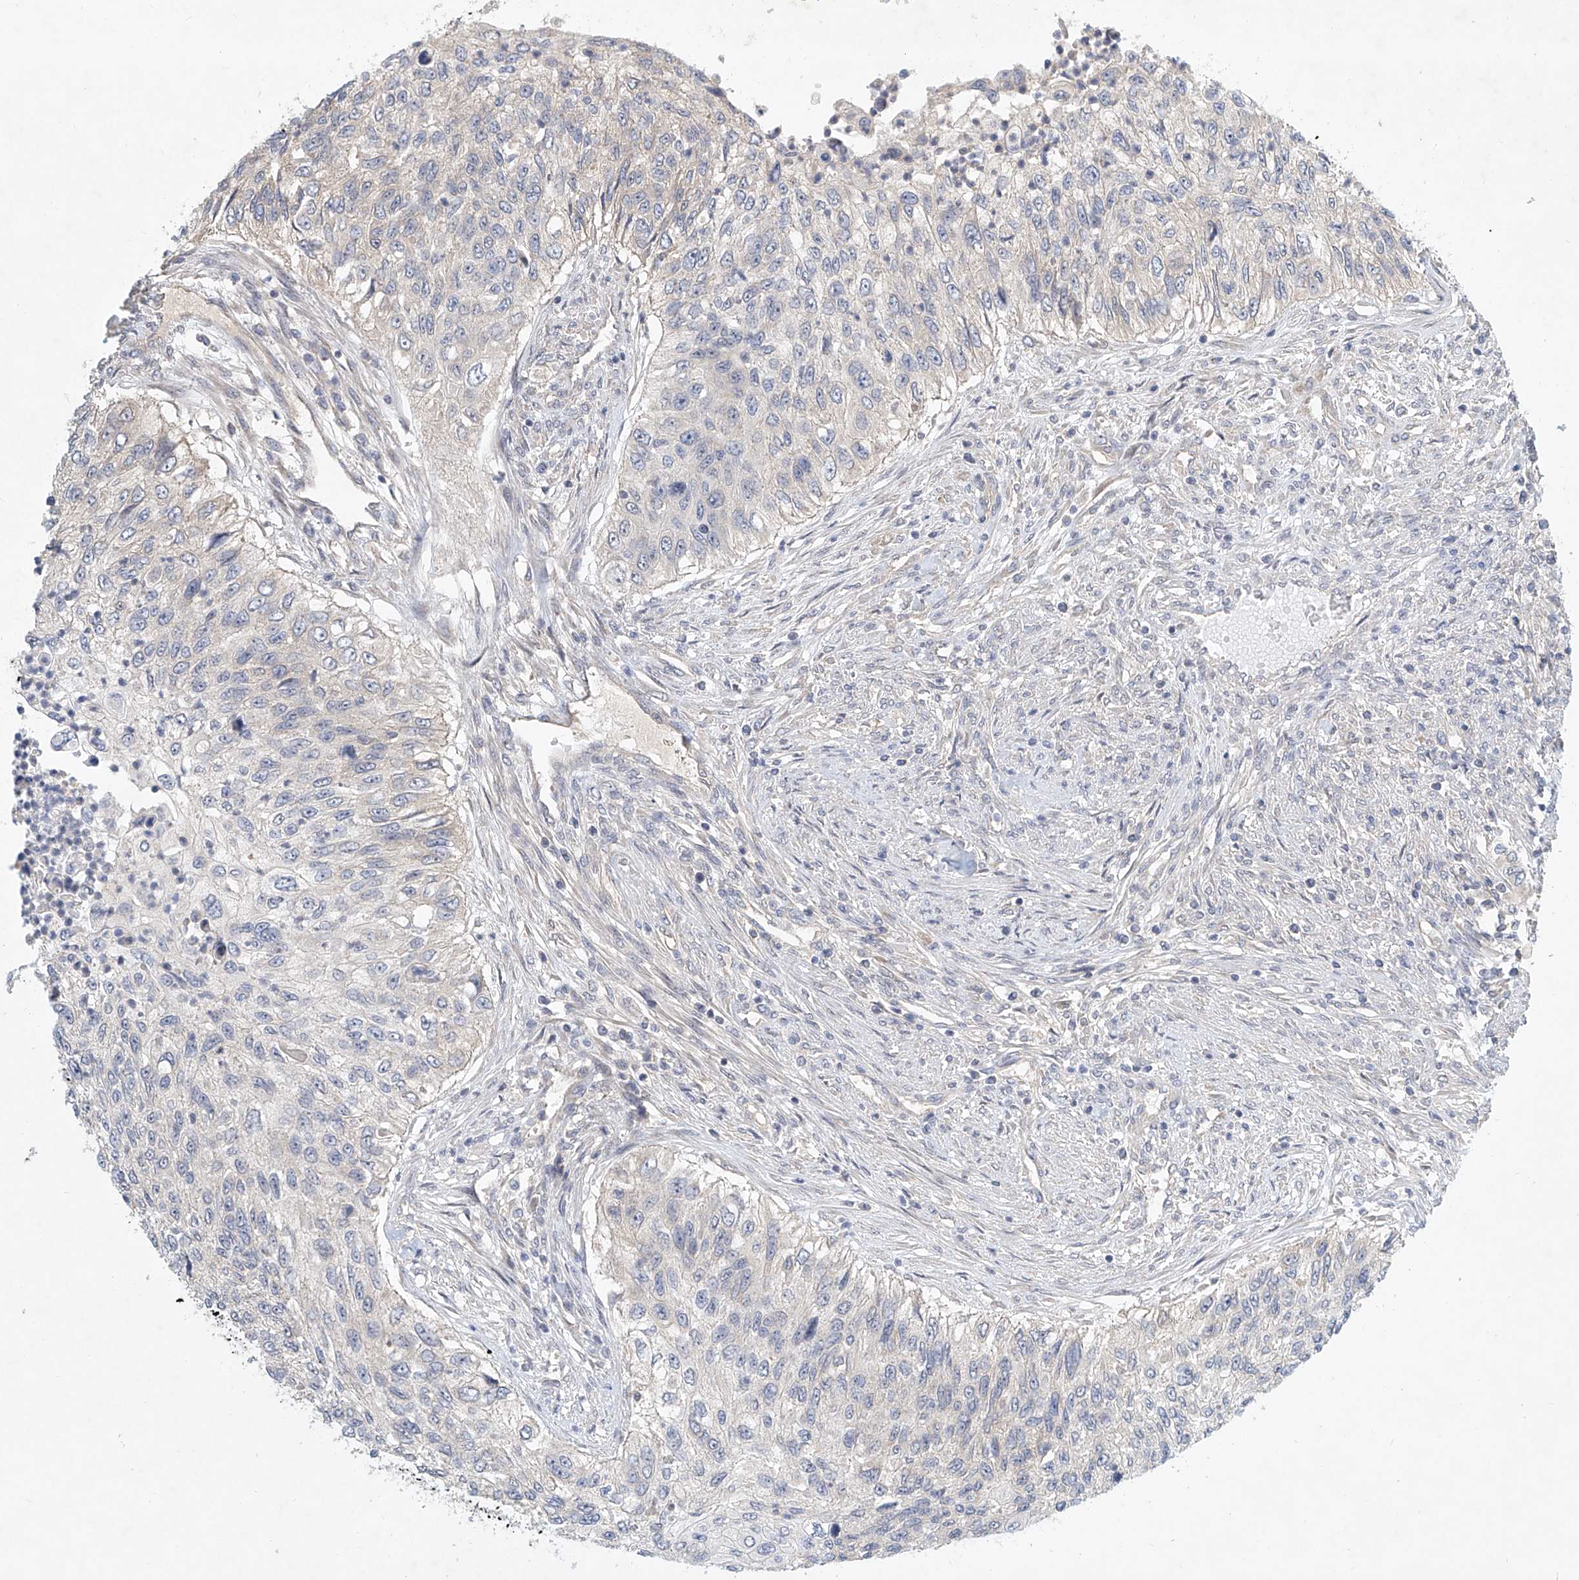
{"staining": {"intensity": "negative", "quantity": "none", "location": "none"}, "tissue": "urothelial cancer", "cell_type": "Tumor cells", "image_type": "cancer", "snomed": [{"axis": "morphology", "description": "Urothelial carcinoma, High grade"}, {"axis": "topography", "description": "Urinary bladder"}], "caption": "This photomicrograph is of urothelial cancer stained with IHC to label a protein in brown with the nuclei are counter-stained blue. There is no staining in tumor cells.", "gene": "CARMIL1", "patient": {"sex": "female", "age": 60}}